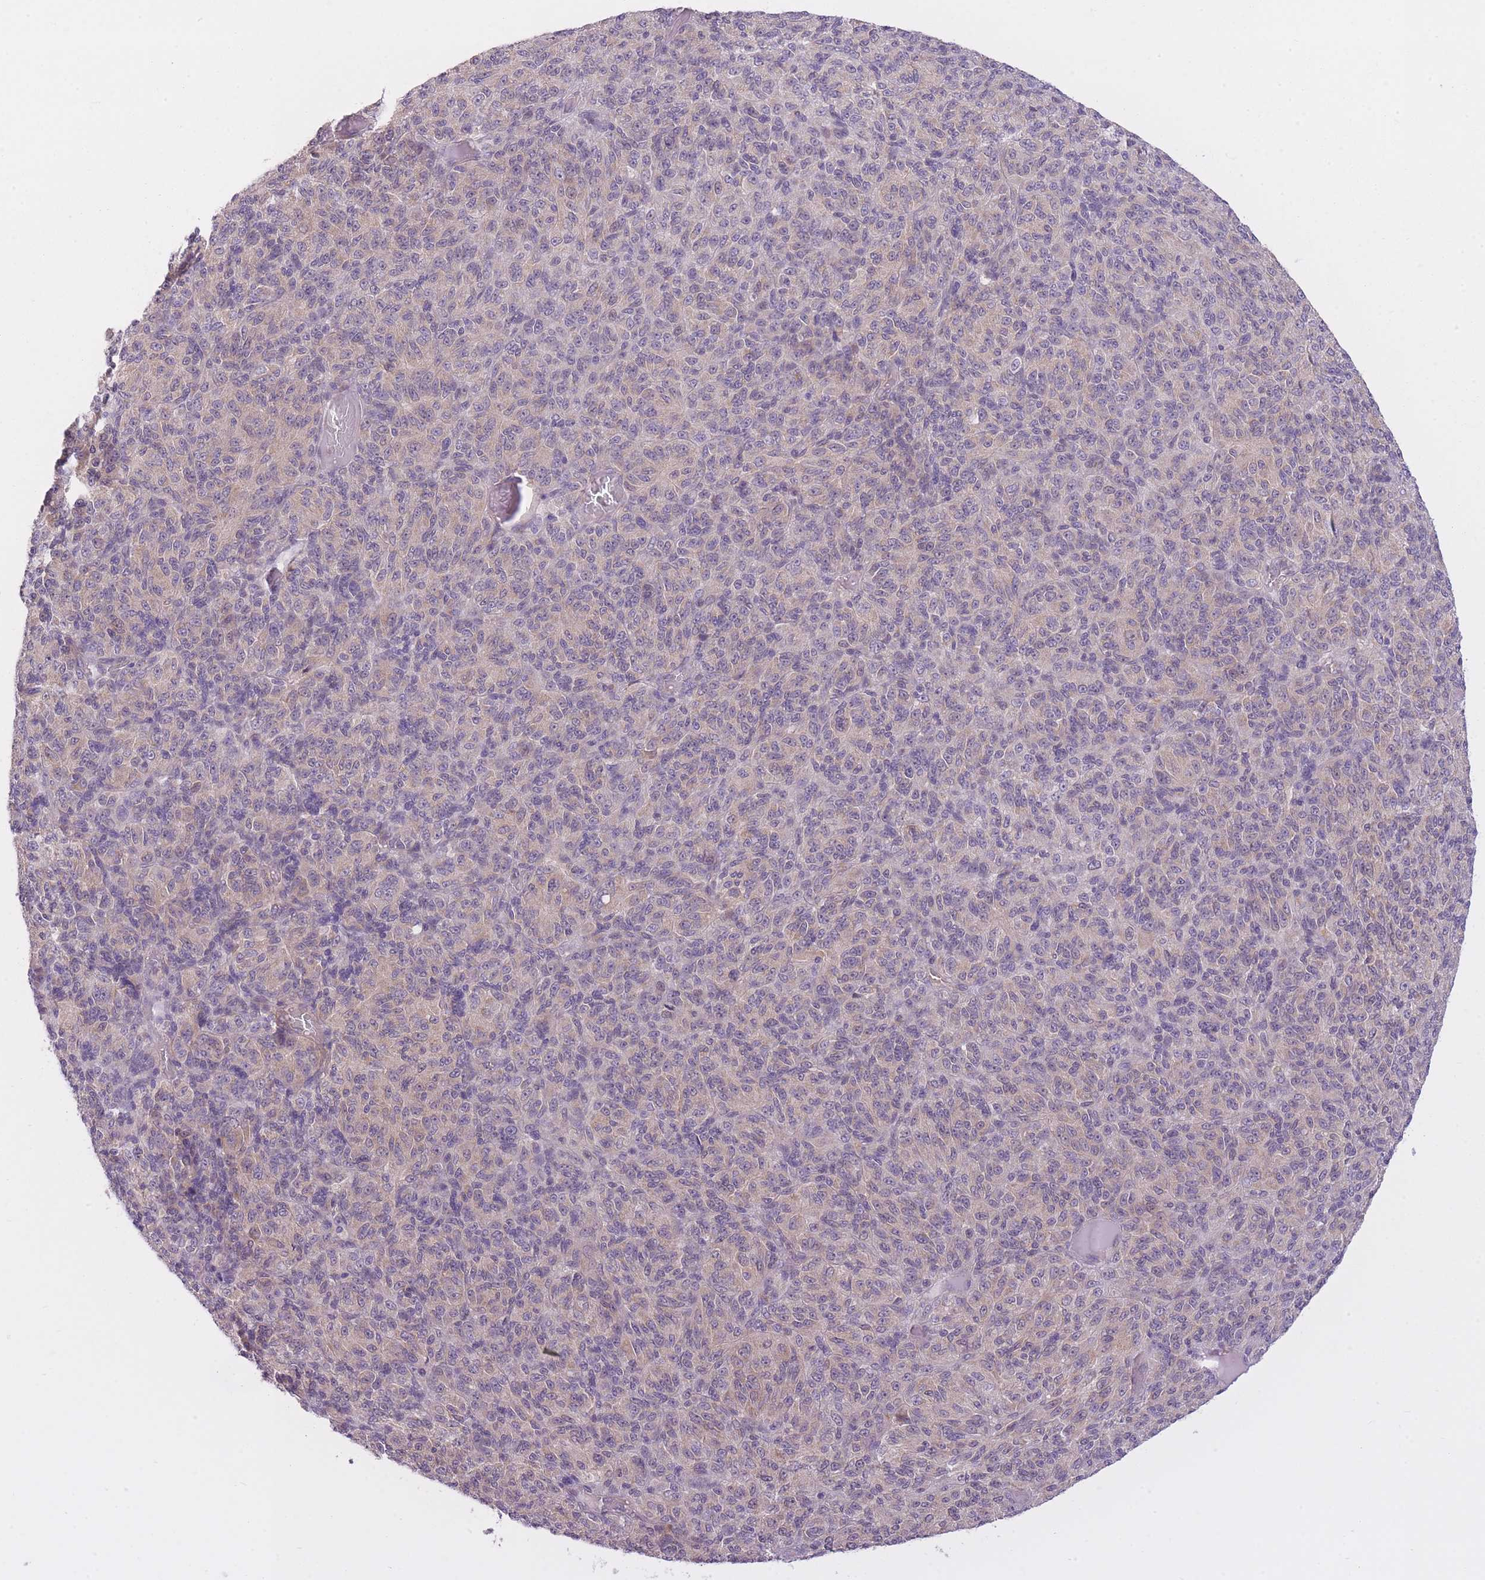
{"staining": {"intensity": "weak", "quantity": "25%-75%", "location": "cytoplasmic/membranous"}, "tissue": "melanoma", "cell_type": "Tumor cells", "image_type": "cancer", "snomed": [{"axis": "morphology", "description": "Malignant melanoma, Metastatic site"}, {"axis": "topography", "description": "Brain"}], "caption": "This micrograph shows immunohistochemistry (IHC) staining of malignant melanoma (metastatic site), with low weak cytoplasmic/membranous staining in approximately 25%-75% of tumor cells.", "gene": "REV1", "patient": {"sex": "female", "age": 56}}